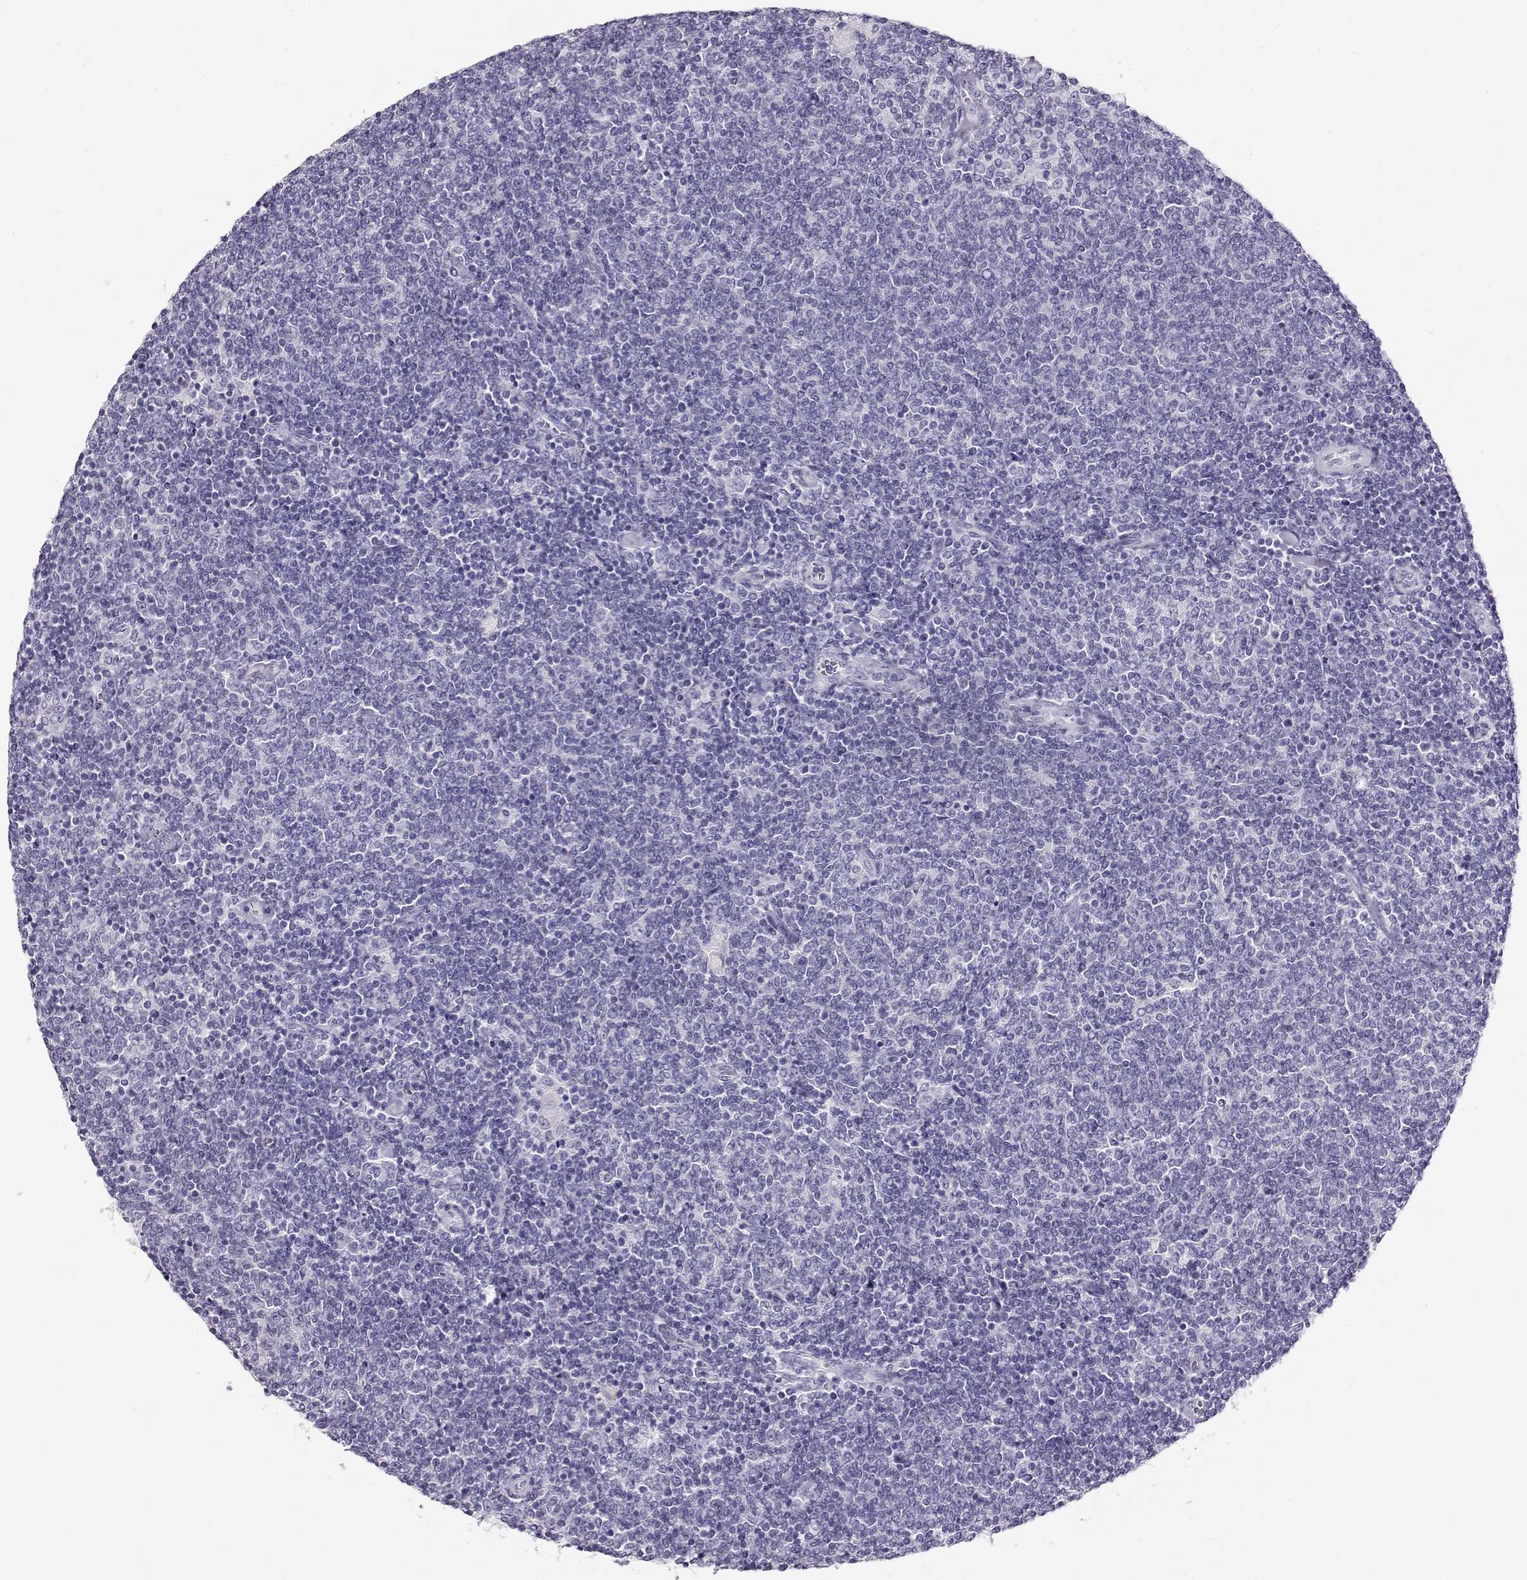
{"staining": {"intensity": "negative", "quantity": "none", "location": "none"}, "tissue": "lymphoma", "cell_type": "Tumor cells", "image_type": "cancer", "snomed": [{"axis": "morphology", "description": "Malignant lymphoma, non-Hodgkin's type, Low grade"}, {"axis": "topography", "description": "Lymph node"}], "caption": "The immunohistochemistry histopathology image has no significant expression in tumor cells of lymphoma tissue.", "gene": "ACTN2", "patient": {"sex": "male", "age": 52}}